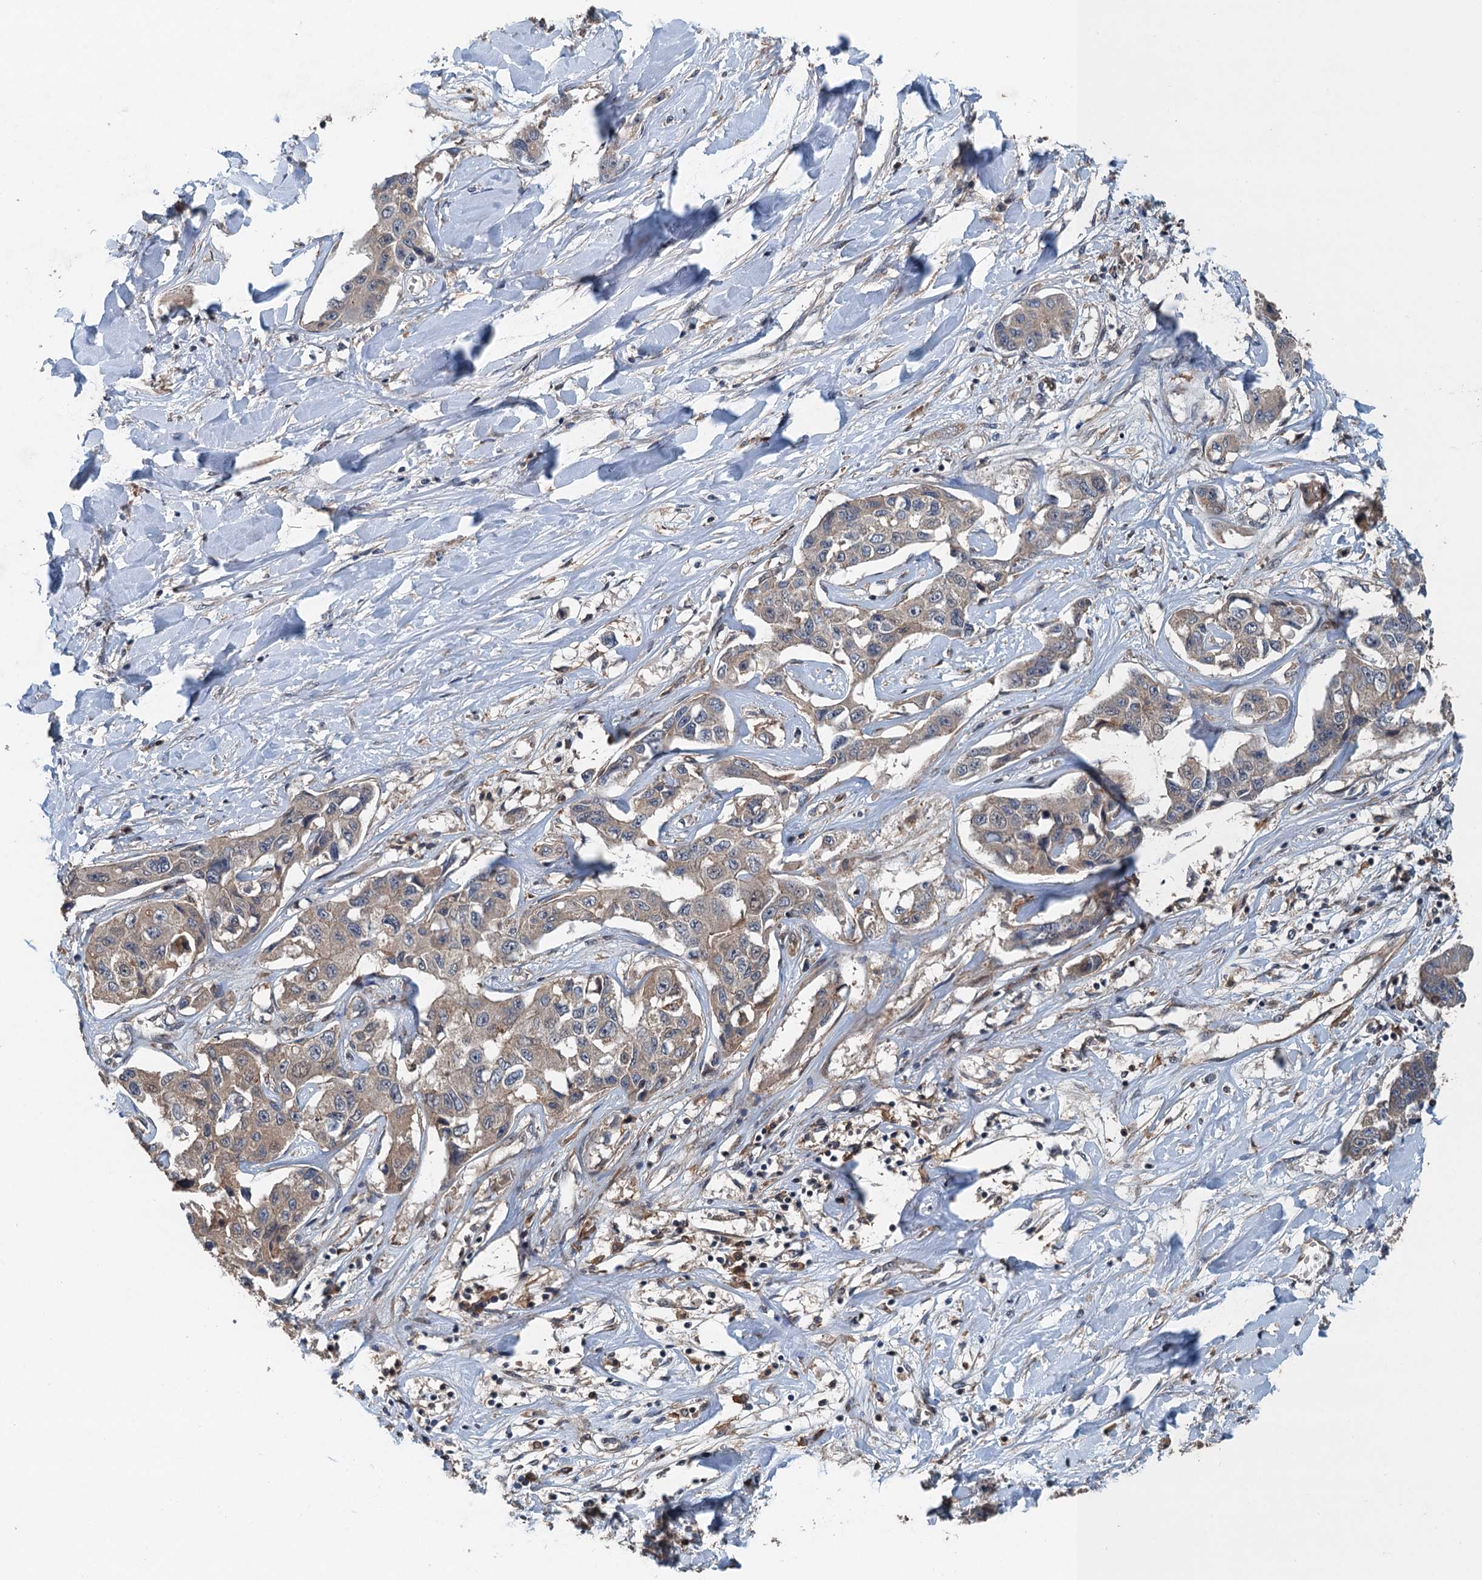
{"staining": {"intensity": "weak", "quantity": "25%-75%", "location": "cytoplasmic/membranous"}, "tissue": "liver cancer", "cell_type": "Tumor cells", "image_type": "cancer", "snomed": [{"axis": "morphology", "description": "Cholangiocarcinoma"}, {"axis": "topography", "description": "Liver"}], "caption": "Protein expression by immunohistochemistry reveals weak cytoplasmic/membranous positivity in approximately 25%-75% of tumor cells in liver cancer (cholangiocarcinoma).", "gene": "BORCS5", "patient": {"sex": "male", "age": 59}}